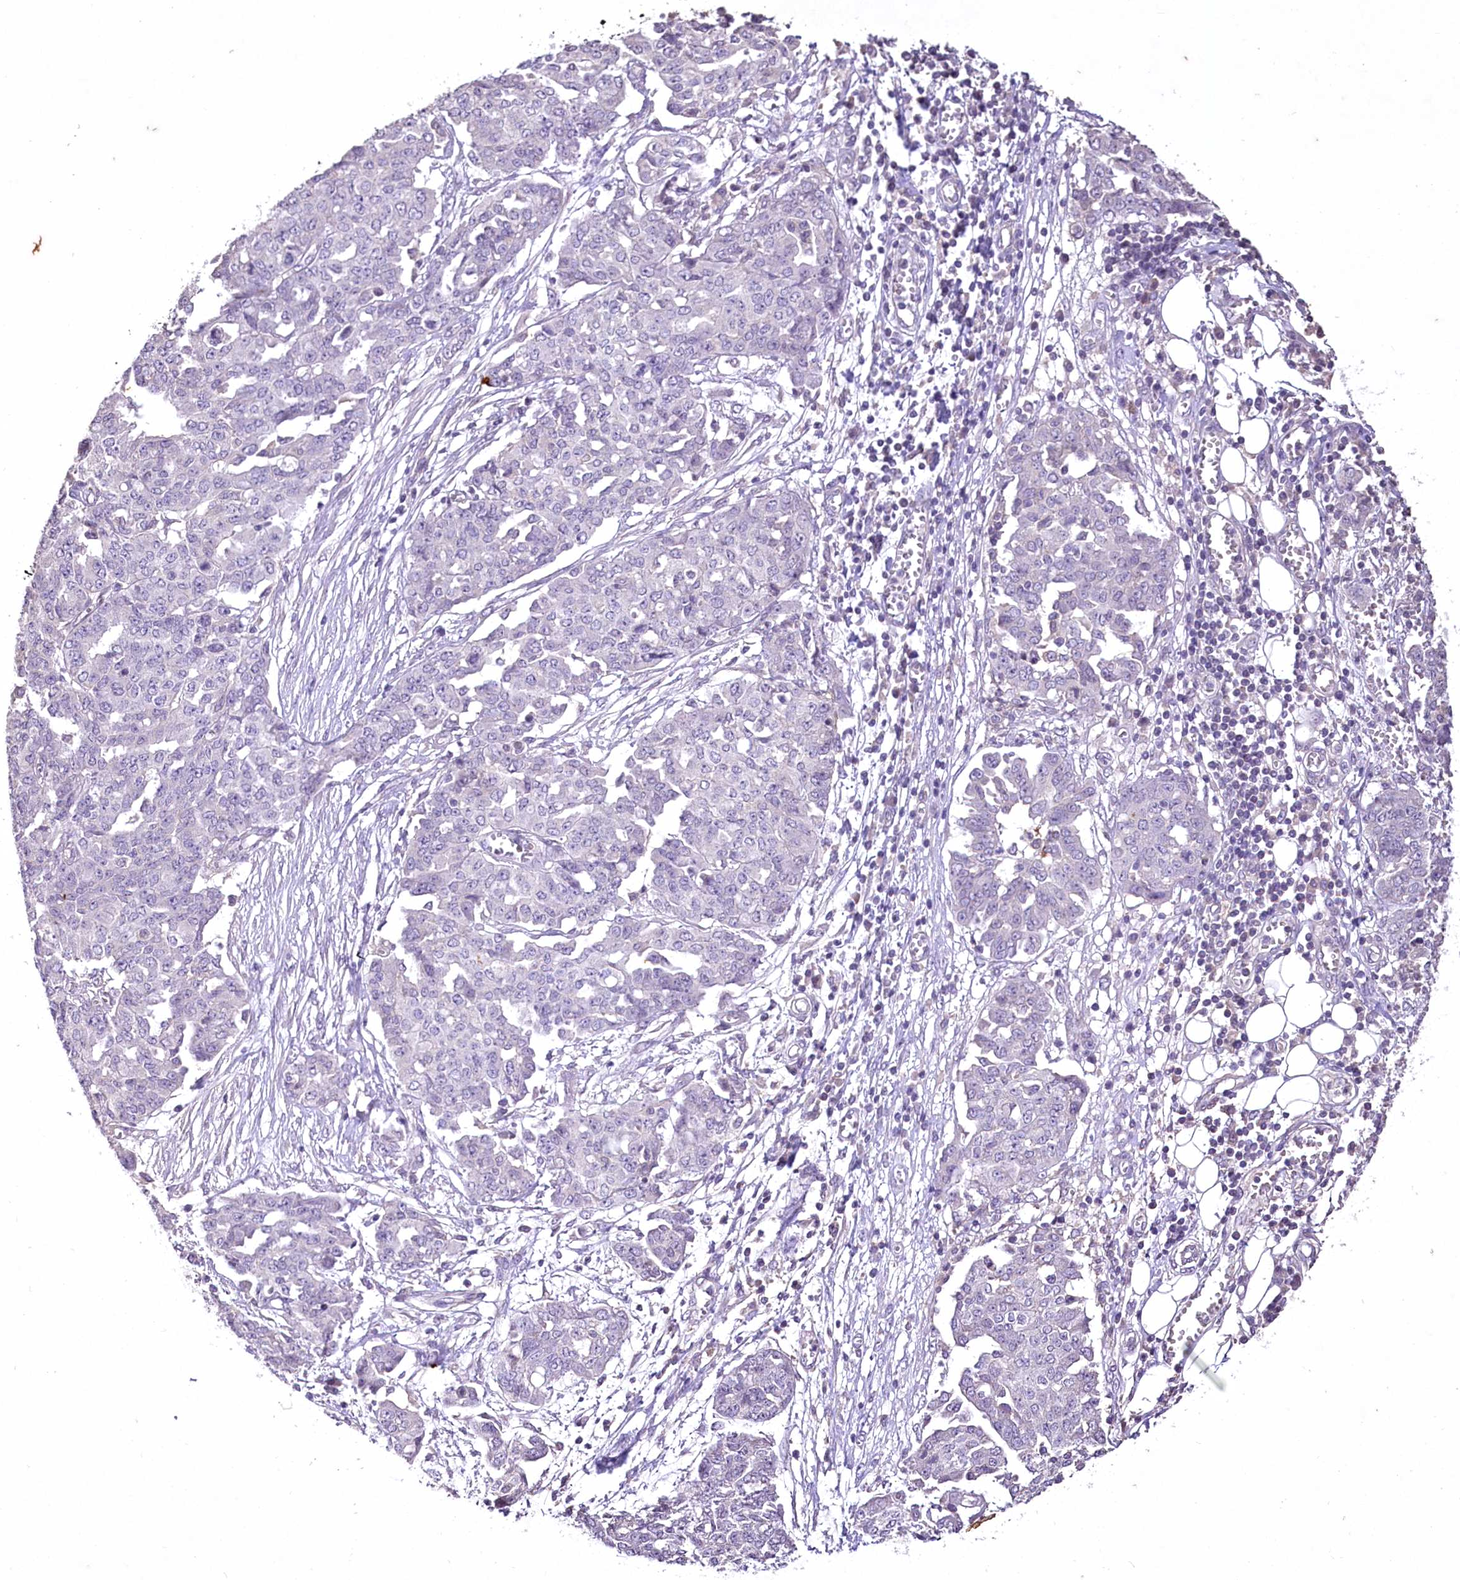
{"staining": {"intensity": "negative", "quantity": "none", "location": "none"}, "tissue": "ovarian cancer", "cell_type": "Tumor cells", "image_type": "cancer", "snomed": [{"axis": "morphology", "description": "Cystadenocarcinoma, serous, NOS"}, {"axis": "topography", "description": "Soft tissue"}, {"axis": "topography", "description": "Ovary"}], "caption": "There is no significant expression in tumor cells of serous cystadenocarcinoma (ovarian). Brightfield microscopy of IHC stained with DAB (brown) and hematoxylin (blue), captured at high magnification.", "gene": "ENPP1", "patient": {"sex": "female", "age": 57}}